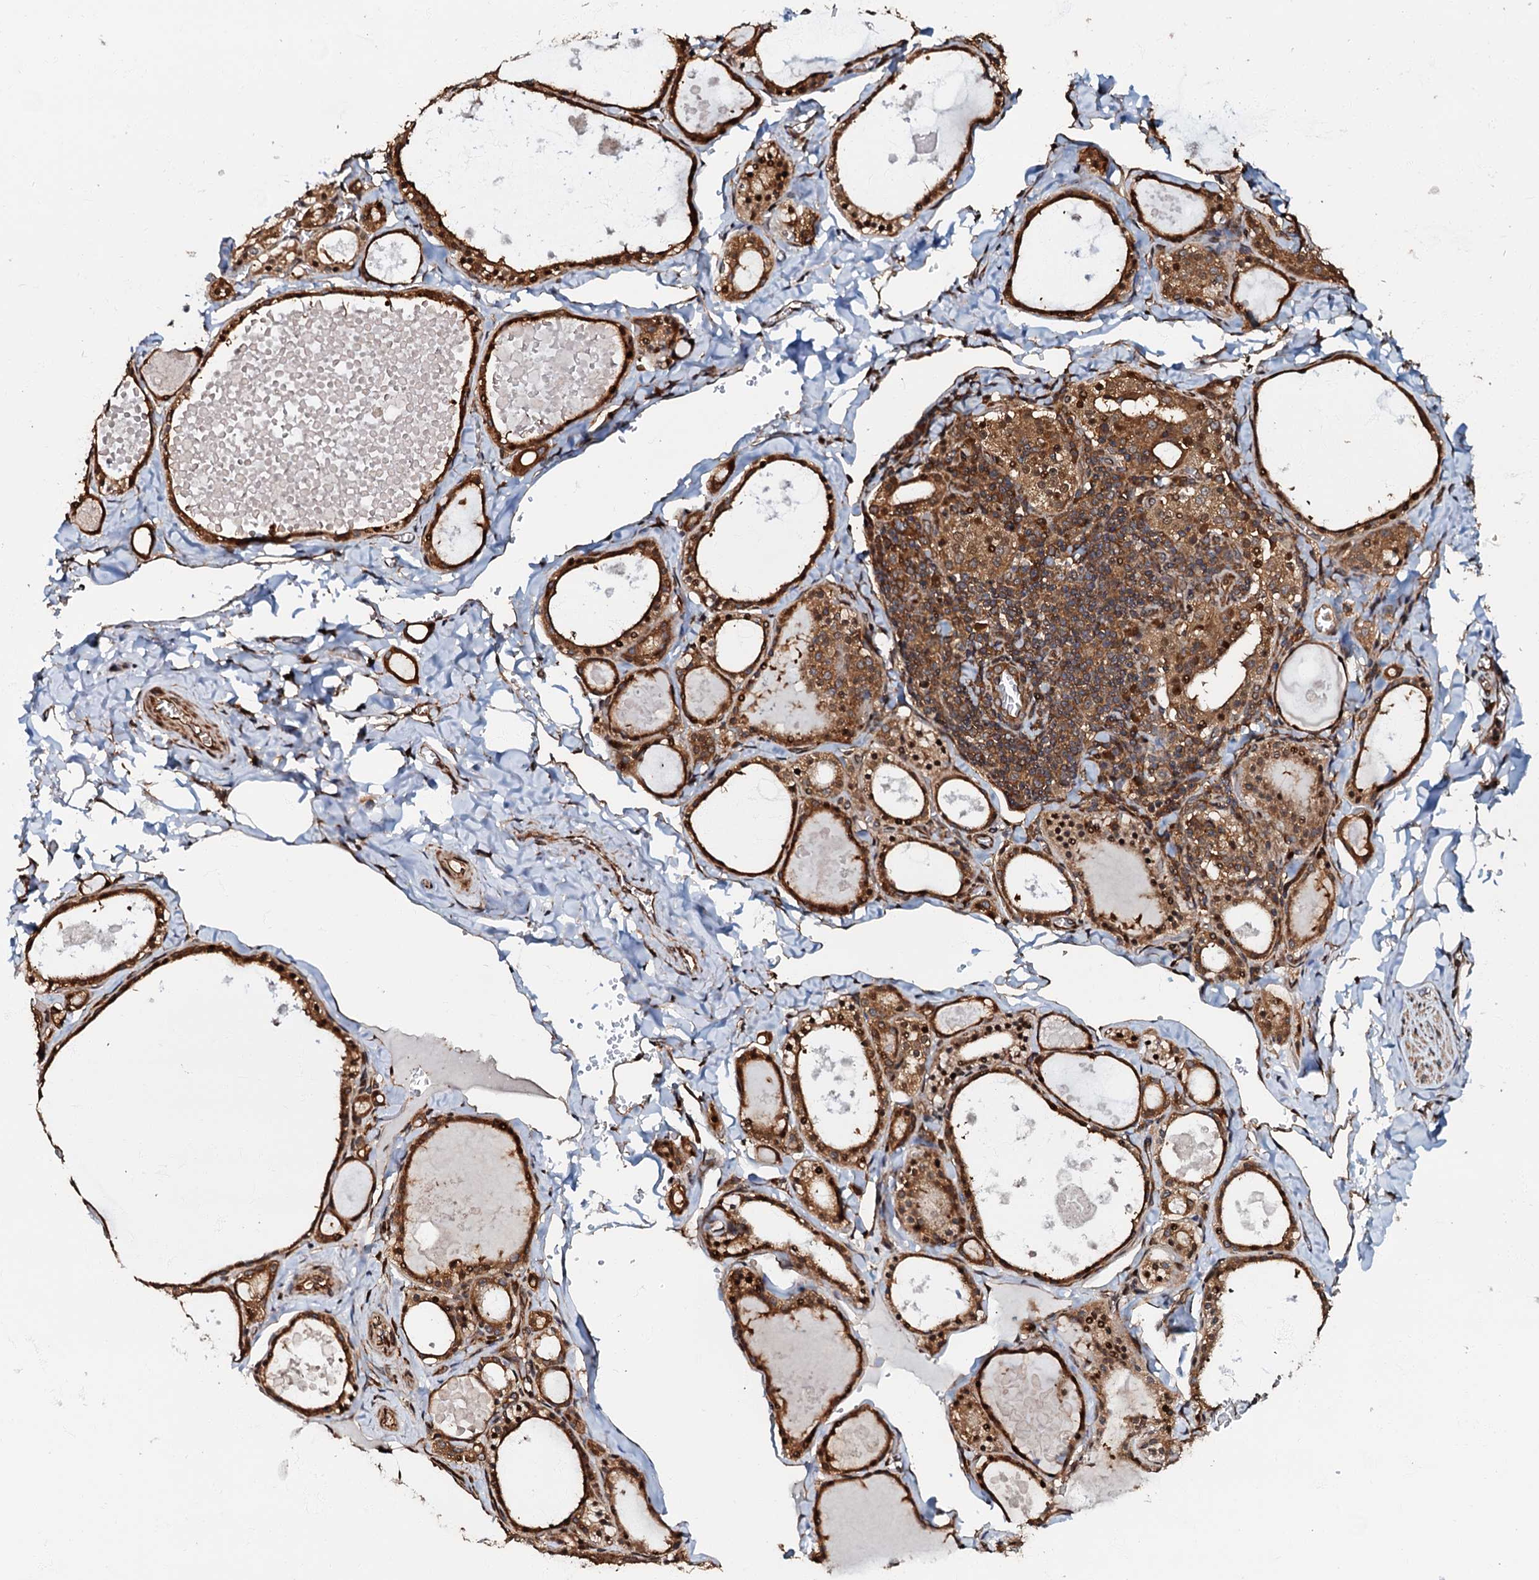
{"staining": {"intensity": "strong", "quantity": ">75%", "location": "cytoplasmic/membranous"}, "tissue": "thyroid gland", "cell_type": "Glandular cells", "image_type": "normal", "snomed": [{"axis": "morphology", "description": "Normal tissue, NOS"}, {"axis": "topography", "description": "Thyroid gland"}], "caption": "Strong cytoplasmic/membranous staining for a protein is appreciated in about >75% of glandular cells of benign thyroid gland using IHC.", "gene": "OSBP", "patient": {"sex": "male", "age": 56}}